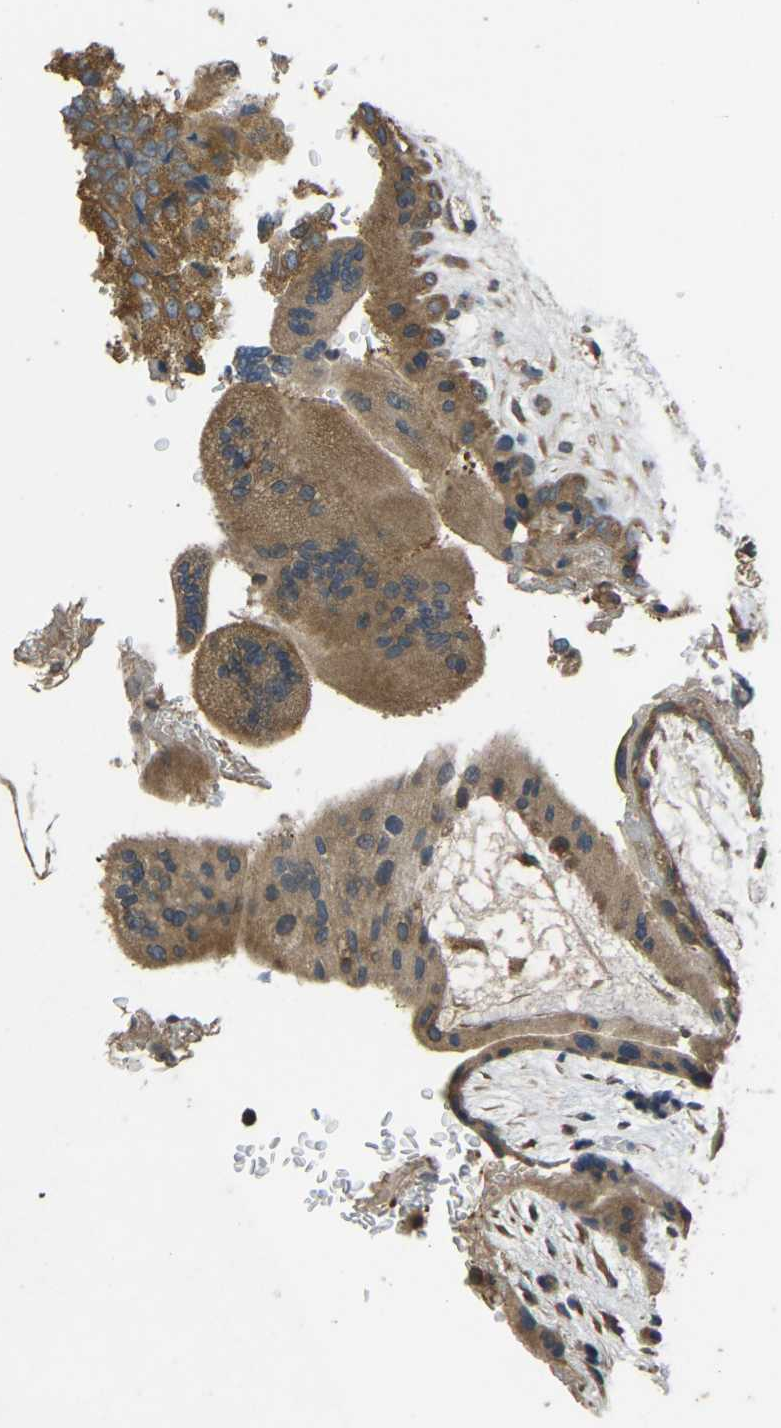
{"staining": {"intensity": "moderate", "quantity": ">75%", "location": "cytoplasmic/membranous"}, "tissue": "placenta", "cell_type": "Decidual cells", "image_type": "normal", "snomed": [{"axis": "morphology", "description": "Normal tissue, NOS"}, {"axis": "topography", "description": "Placenta"}], "caption": "An image of placenta stained for a protein shows moderate cytoplasmic/membranous brown staining in decidual cells.", "gene": "AIMP1", "patient": {"sex": "female", "age": 35}}